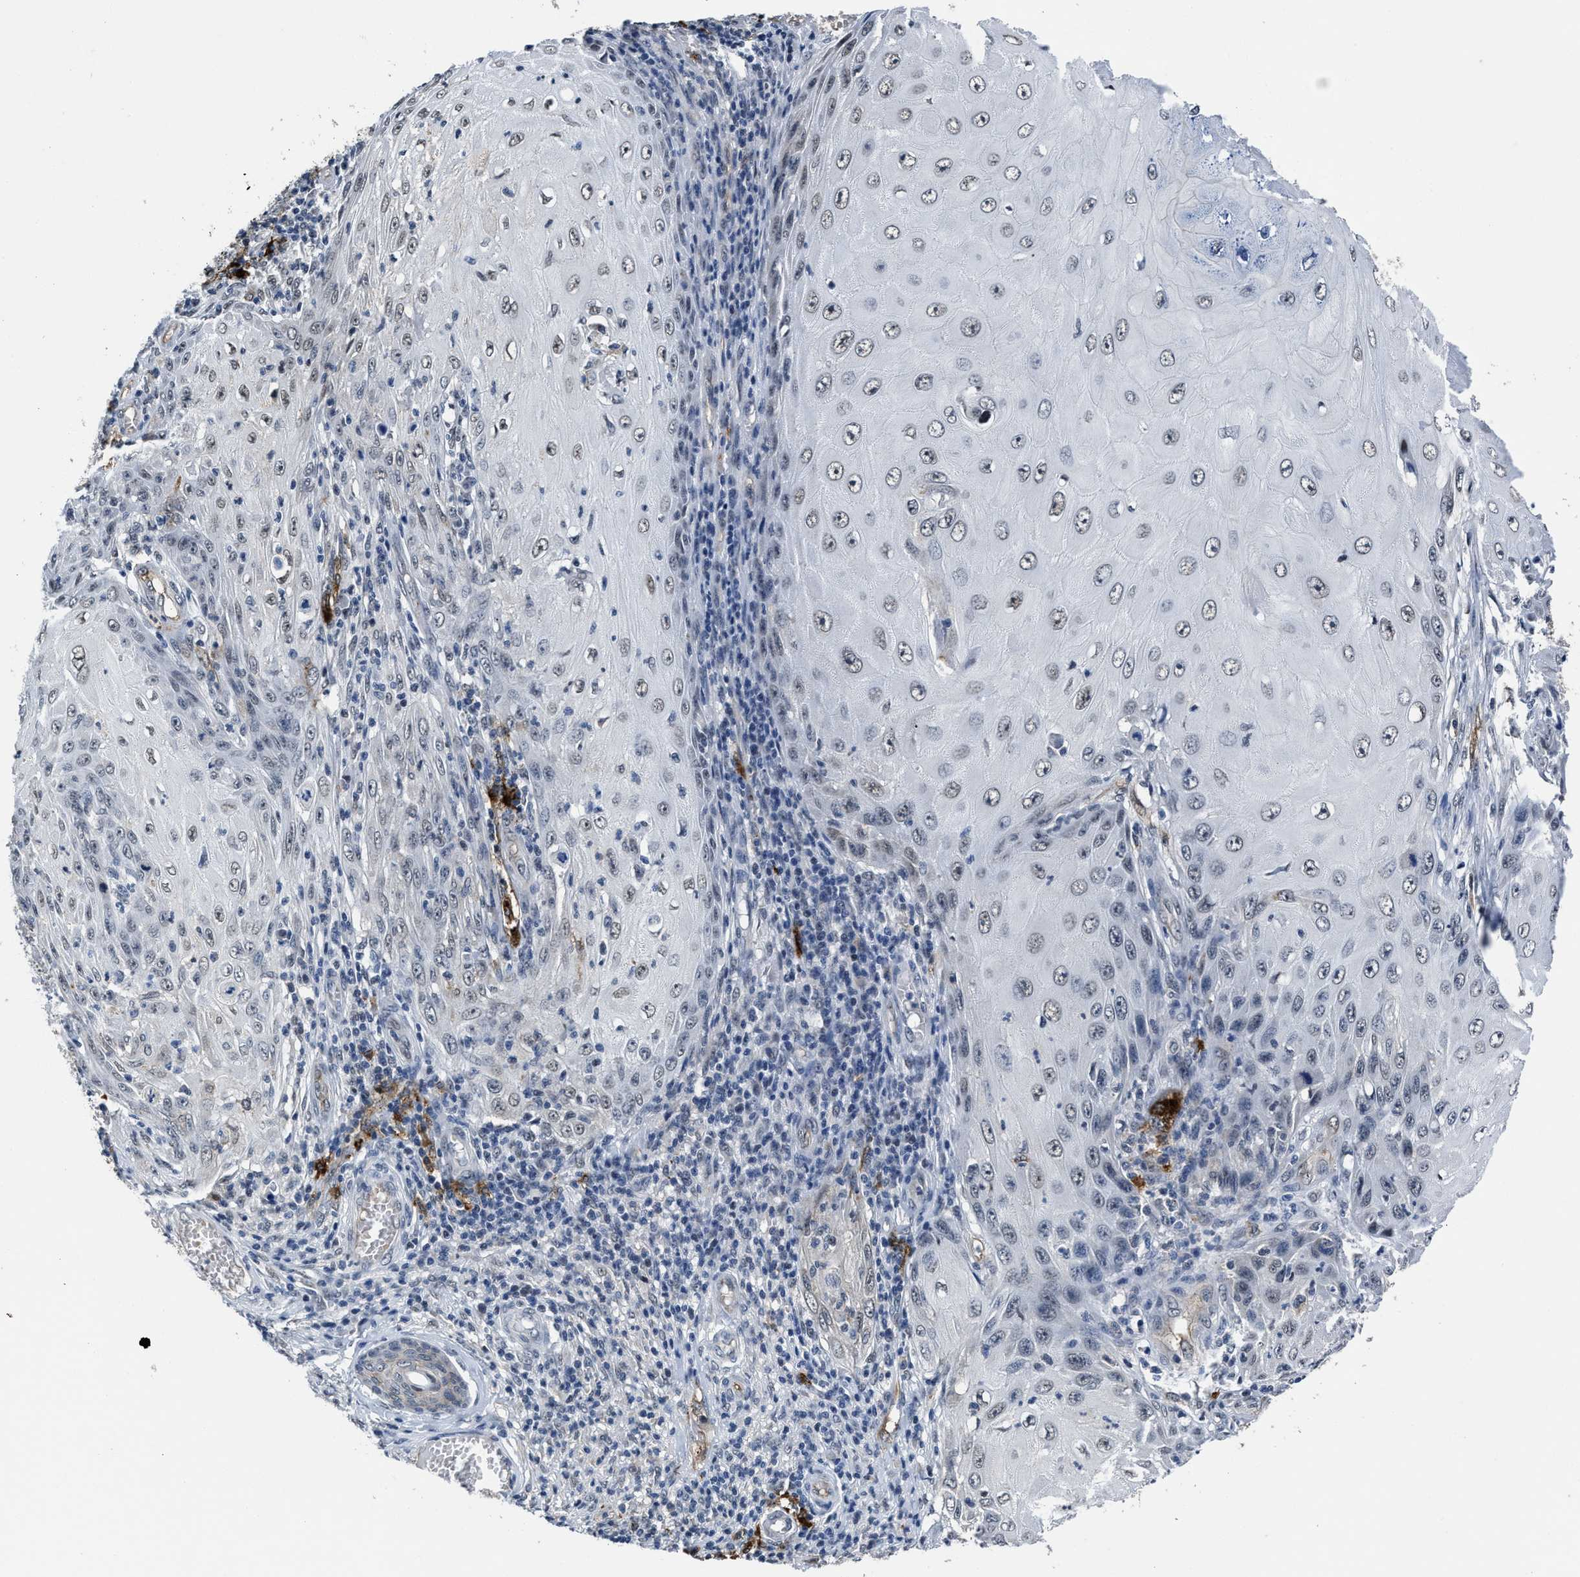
{"staining": {"intensity": "negative", "quantity": "none", "location": "none"}, "tissue": "skin cancer", "cell_type": "Tumor cells", "image_type": "cancer", "snomed": [{"axis": "morphology", "description": "Squamous cell carcinoma, NOS"}, {"axis": "topography", "description": "Skin"}], "caption": "Protein analysis of skin cancer exhibits no significant positivity in tumor cells.", "gene": "MARCKSL1", "patient": {"sex": "female", "age": 73}}